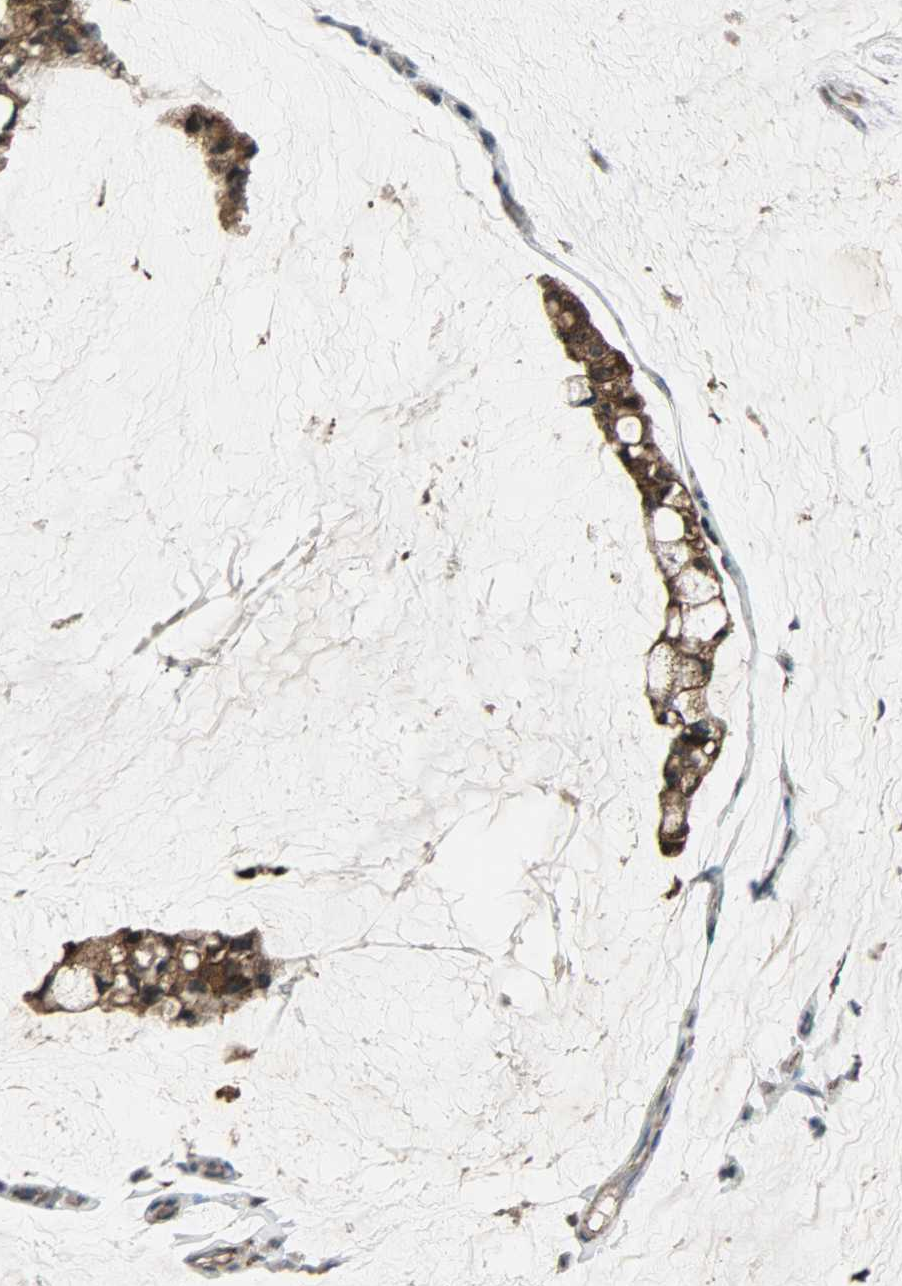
{"staining": {"intensity": "strong", "quantity": ">75%", "location": "cytoplasmic/membranous"}, "tissue": "ovarian cancer", "cell_type": "Tumor cells", "image_type": "cancer", "snomed": [{"axis": "morphology", "description": "Cystadenocarcinoma, mucinous, NOS"}, {"axis": "topography", "description": "Ovary"}], "caption": "About >75% of tumor cells in ovarian cancer (mucinous cystadenocarcinoma) reveal strong cytoplasmic/membranous protein expression as visualized by brown immunohistochemical staining.", "gene": "AMT", "patient": {"sex": "female", "age": 39}}